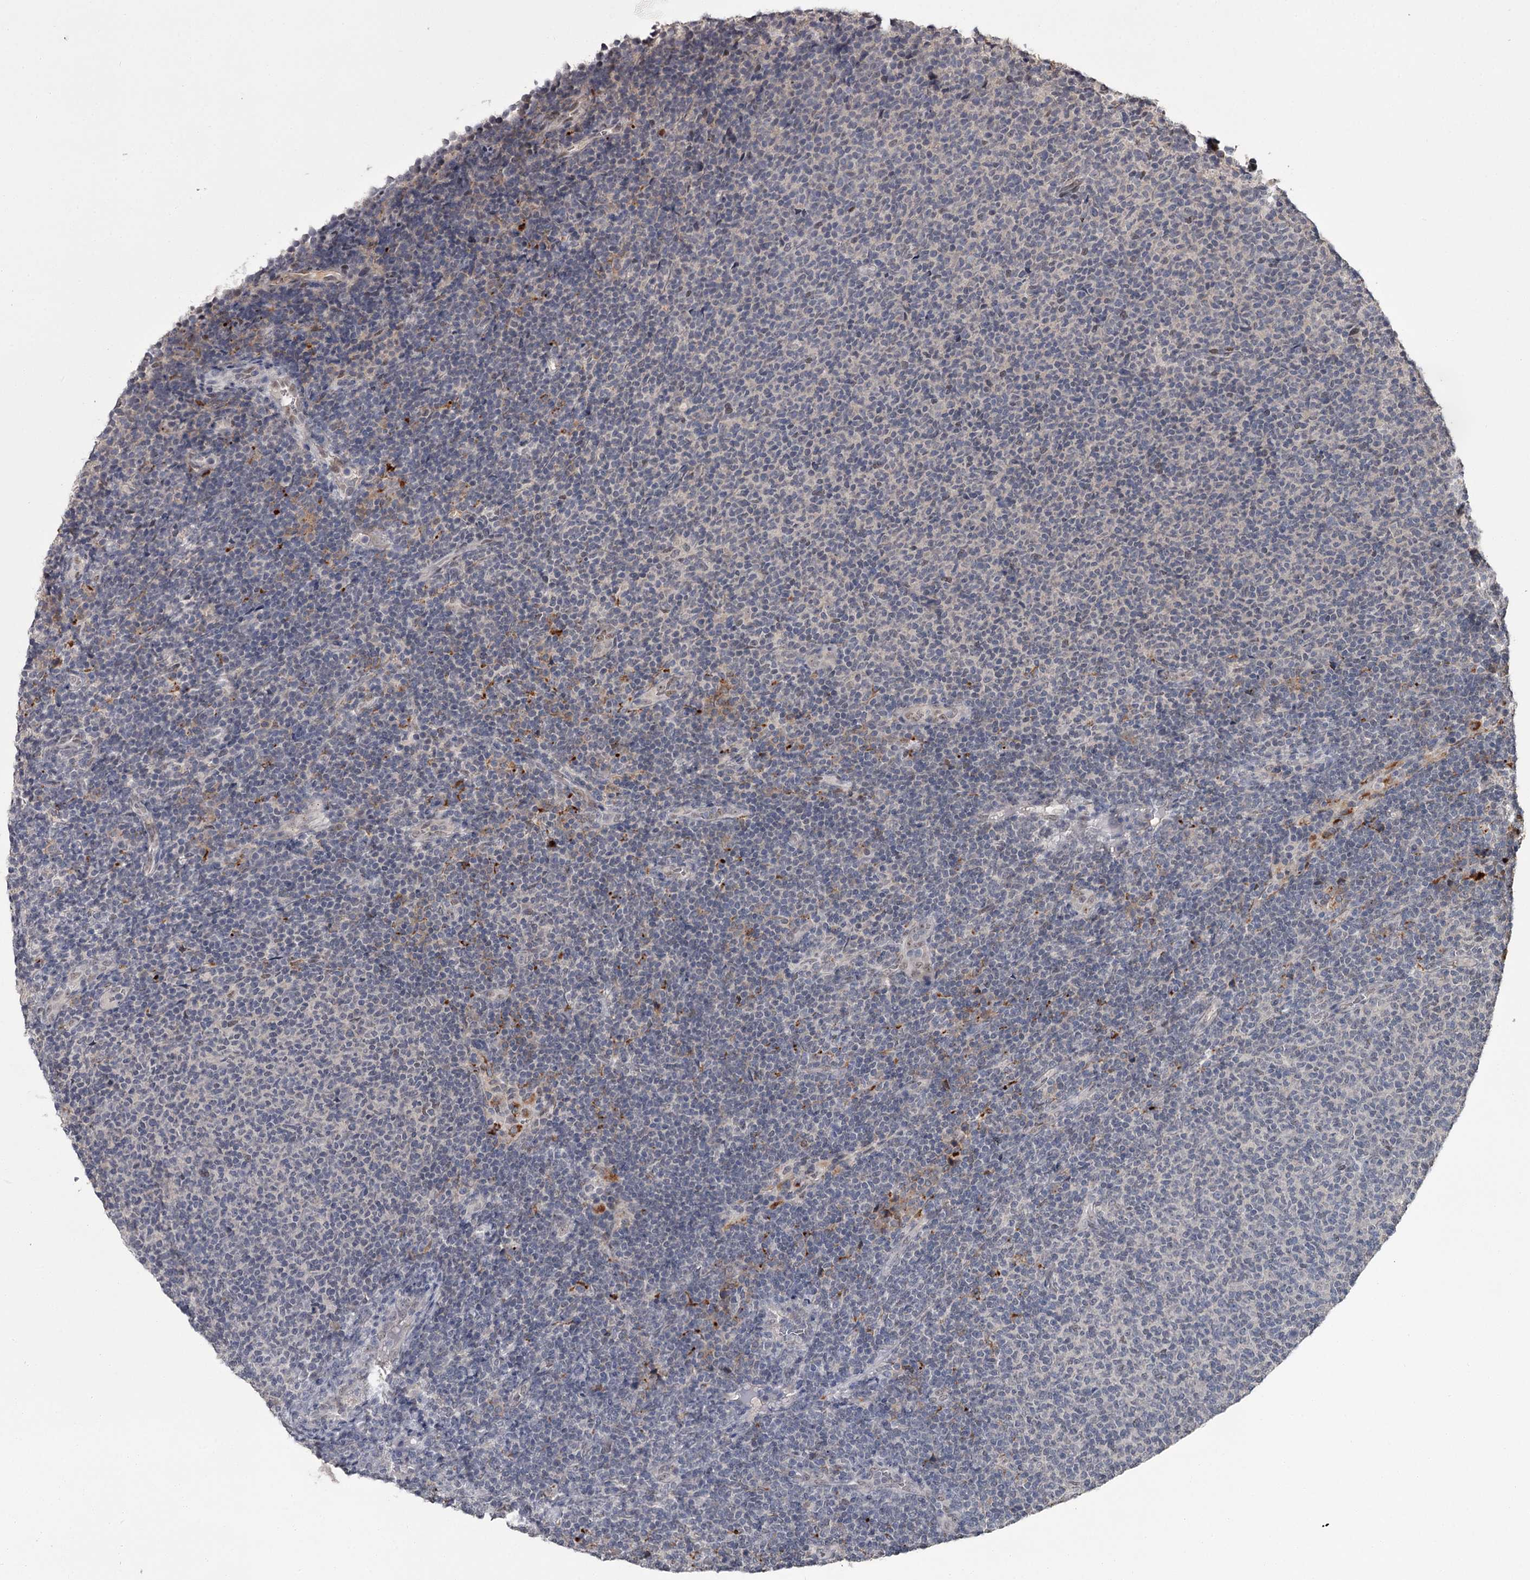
{"staining": {"intensity": "negative", "quantity": "none", "location": "none"}, "tissue": "lymphoma", "cell_type": "Tumor cells", "image_type": "cancer", "snomed": [{"axis": "morphology", "description": "Malignant lymphoma, non-Hodgkin's type, Low grade"}, {"axis": "topography", "description": "Lymph node"}], "caption": "A high-resolution photomicrograph shows IHC staining of malignant lymphoma, non-Hodgkin's type (low-grade), which reveals no significant positivity in tumor cells.", "gene": "PRPF40B", "patient": {"sex": "male", "age": 66}}